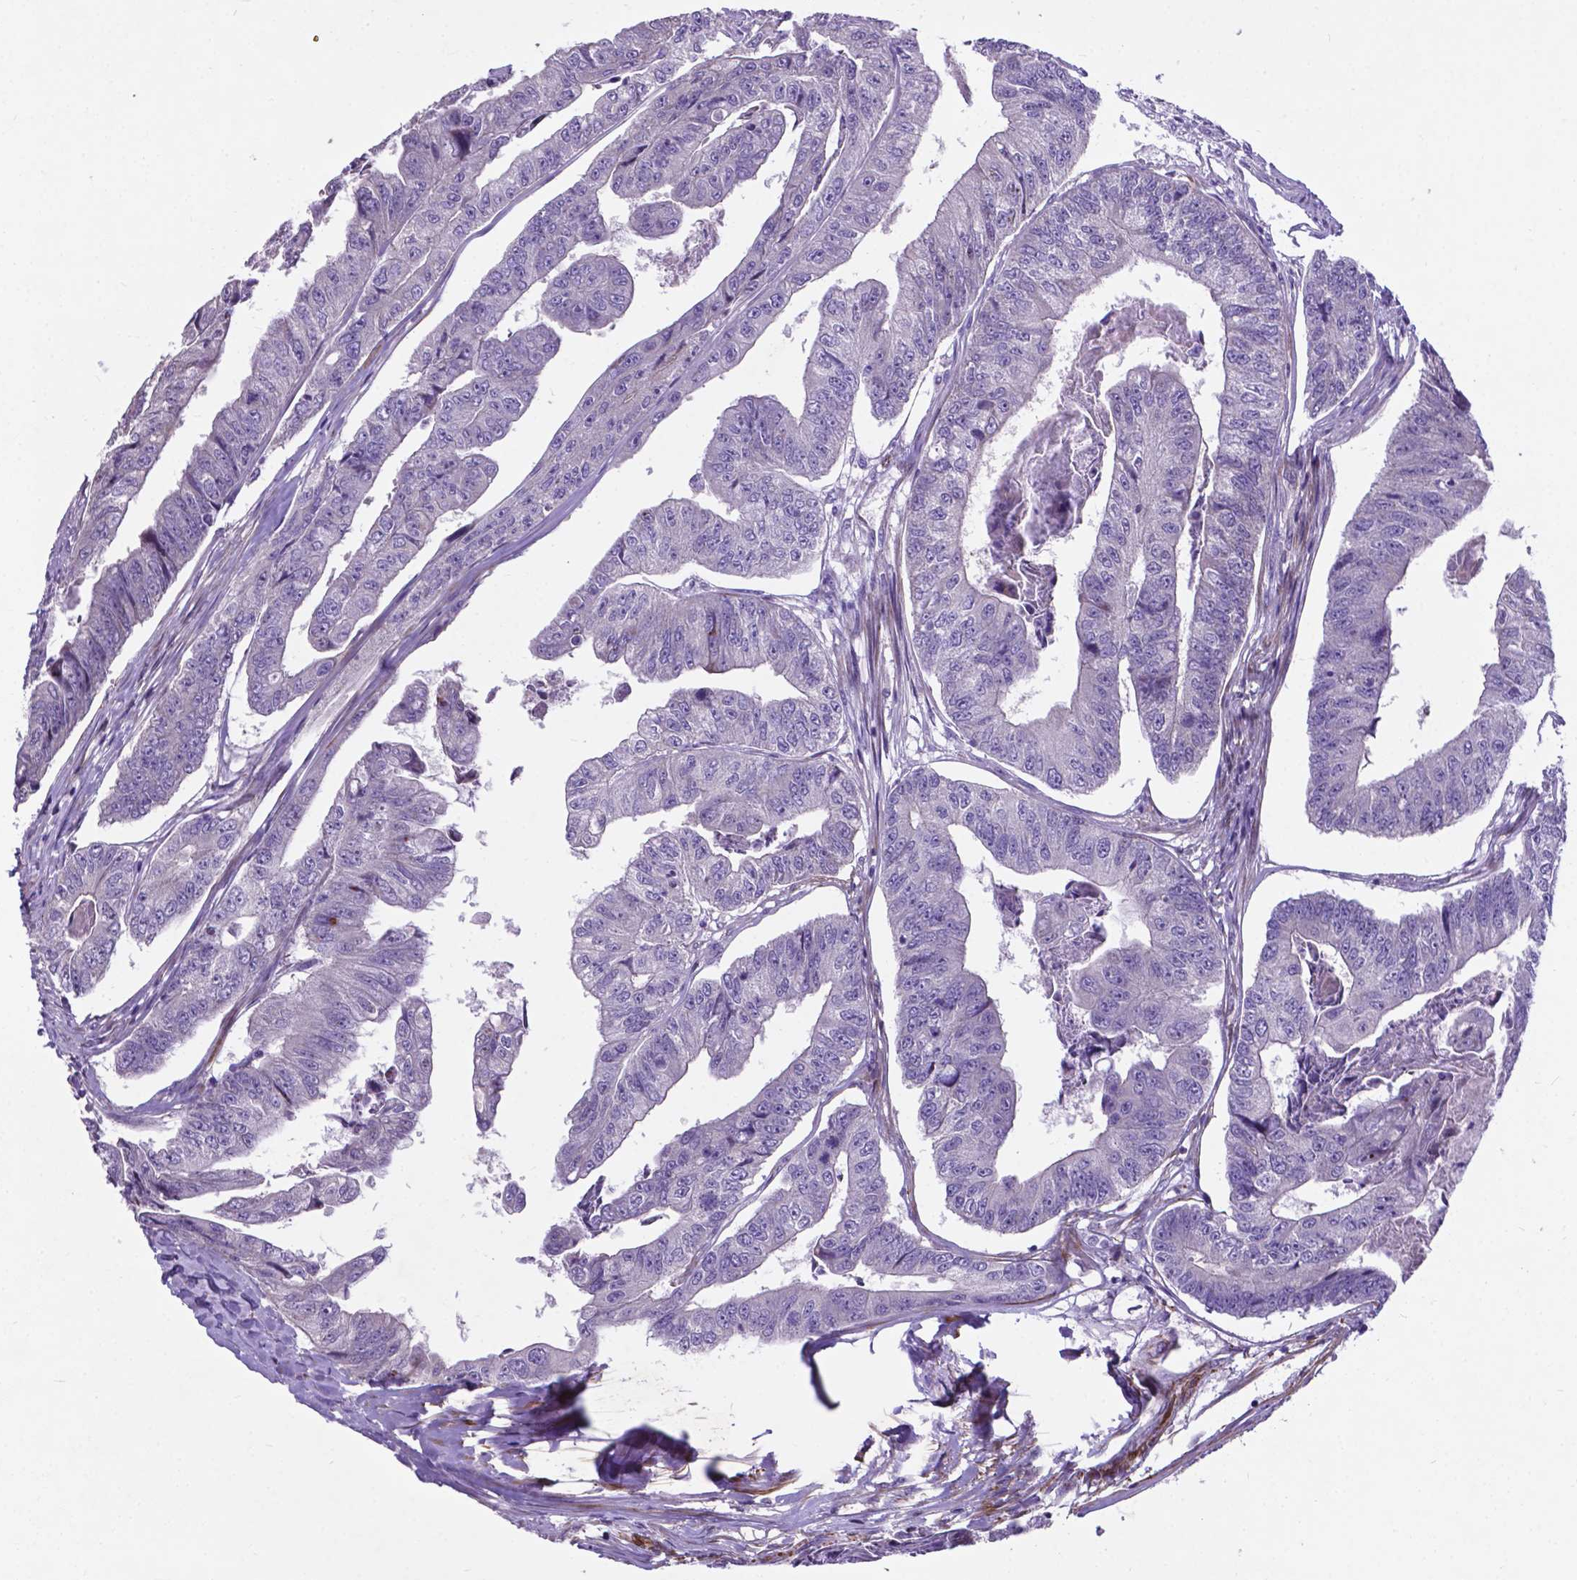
{"staining": {"intensity": "negative", "quantity": "none", "location": "none"}, "tissue": "colorectal cancer", "cell_type": "Tumor cells", "image_type": "cancer", "snomed": [{"axis": "morphology", "description": "Adenocarcinoma, NOS"}, {"axis": "topography", "description": "Colon"}], "caption": "Image shows no significant protein staining in tumor cells of adenocarcinoma (colorectal). (Immunohistochemistry (ihc), brightfield microscopy, high magnification).", "gene": "PFKFB4", "patient": {"sex": "female", "age": 67}}